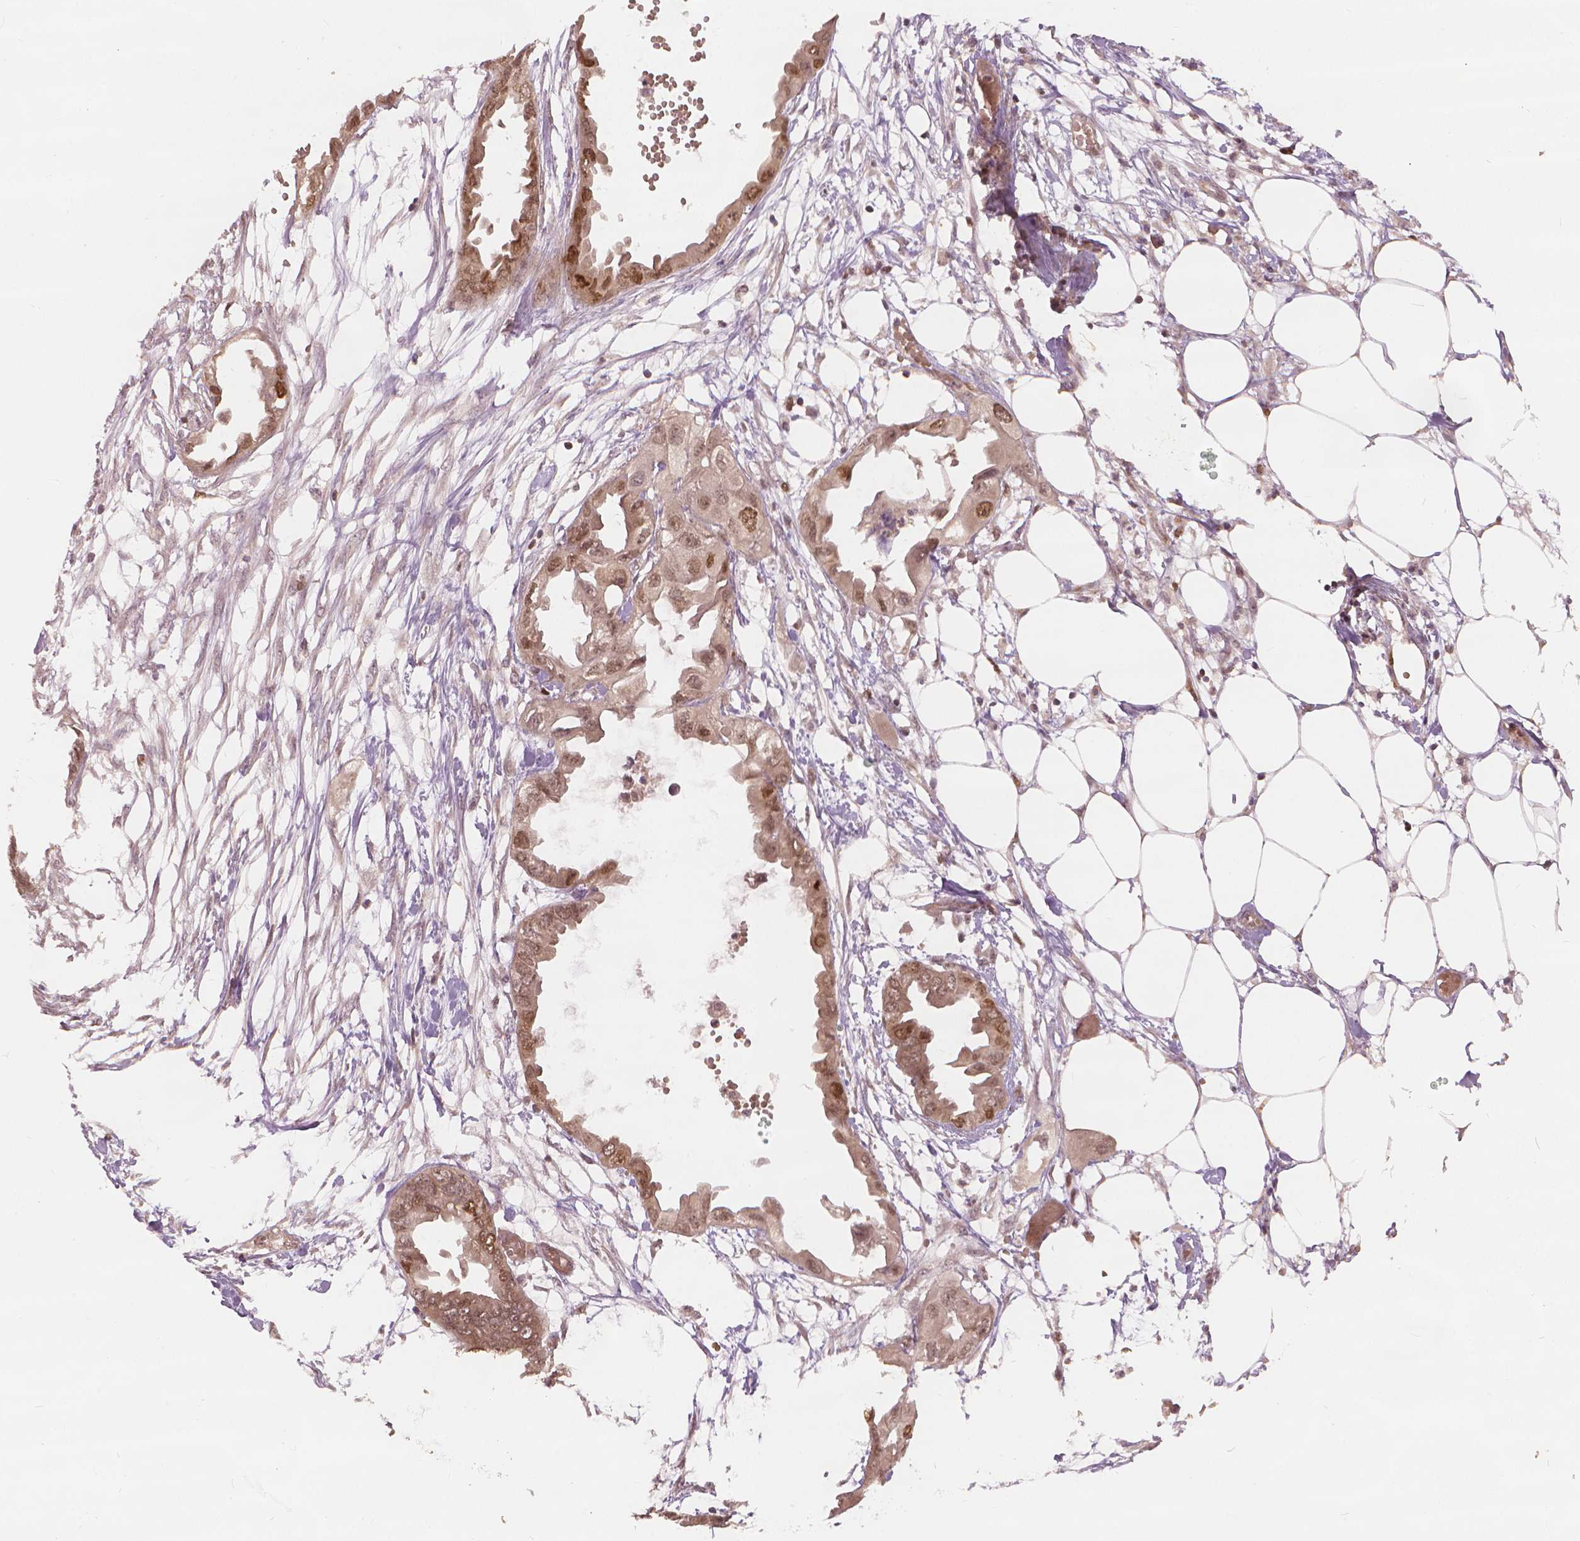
{"staining": {"intensity": "moderate", "quantity": ">75%", "location": "nuclear"}, "tissue": "endometrial cancer", "cell_type": "Tumor cells", "image_type": "cancer", "snomed": [{"axis": "morphology", "description": "Adenocarcinoma, NOS"}, {"axis": "morphology", "description": "Adenocarcinoma, metastatic, NOS"}, {"axis": "topography", "description": "Adipose tissue"}, {"axis": "topography", "description": "Endometrium"}], "caption": "Endometrial cancer tissue reveals moderate nuclear expression in about >75% of tumor cells, visualized by immunohistochemistry.", "gene": "NSD2", "patient": {"sex": "female", "age": 67}}